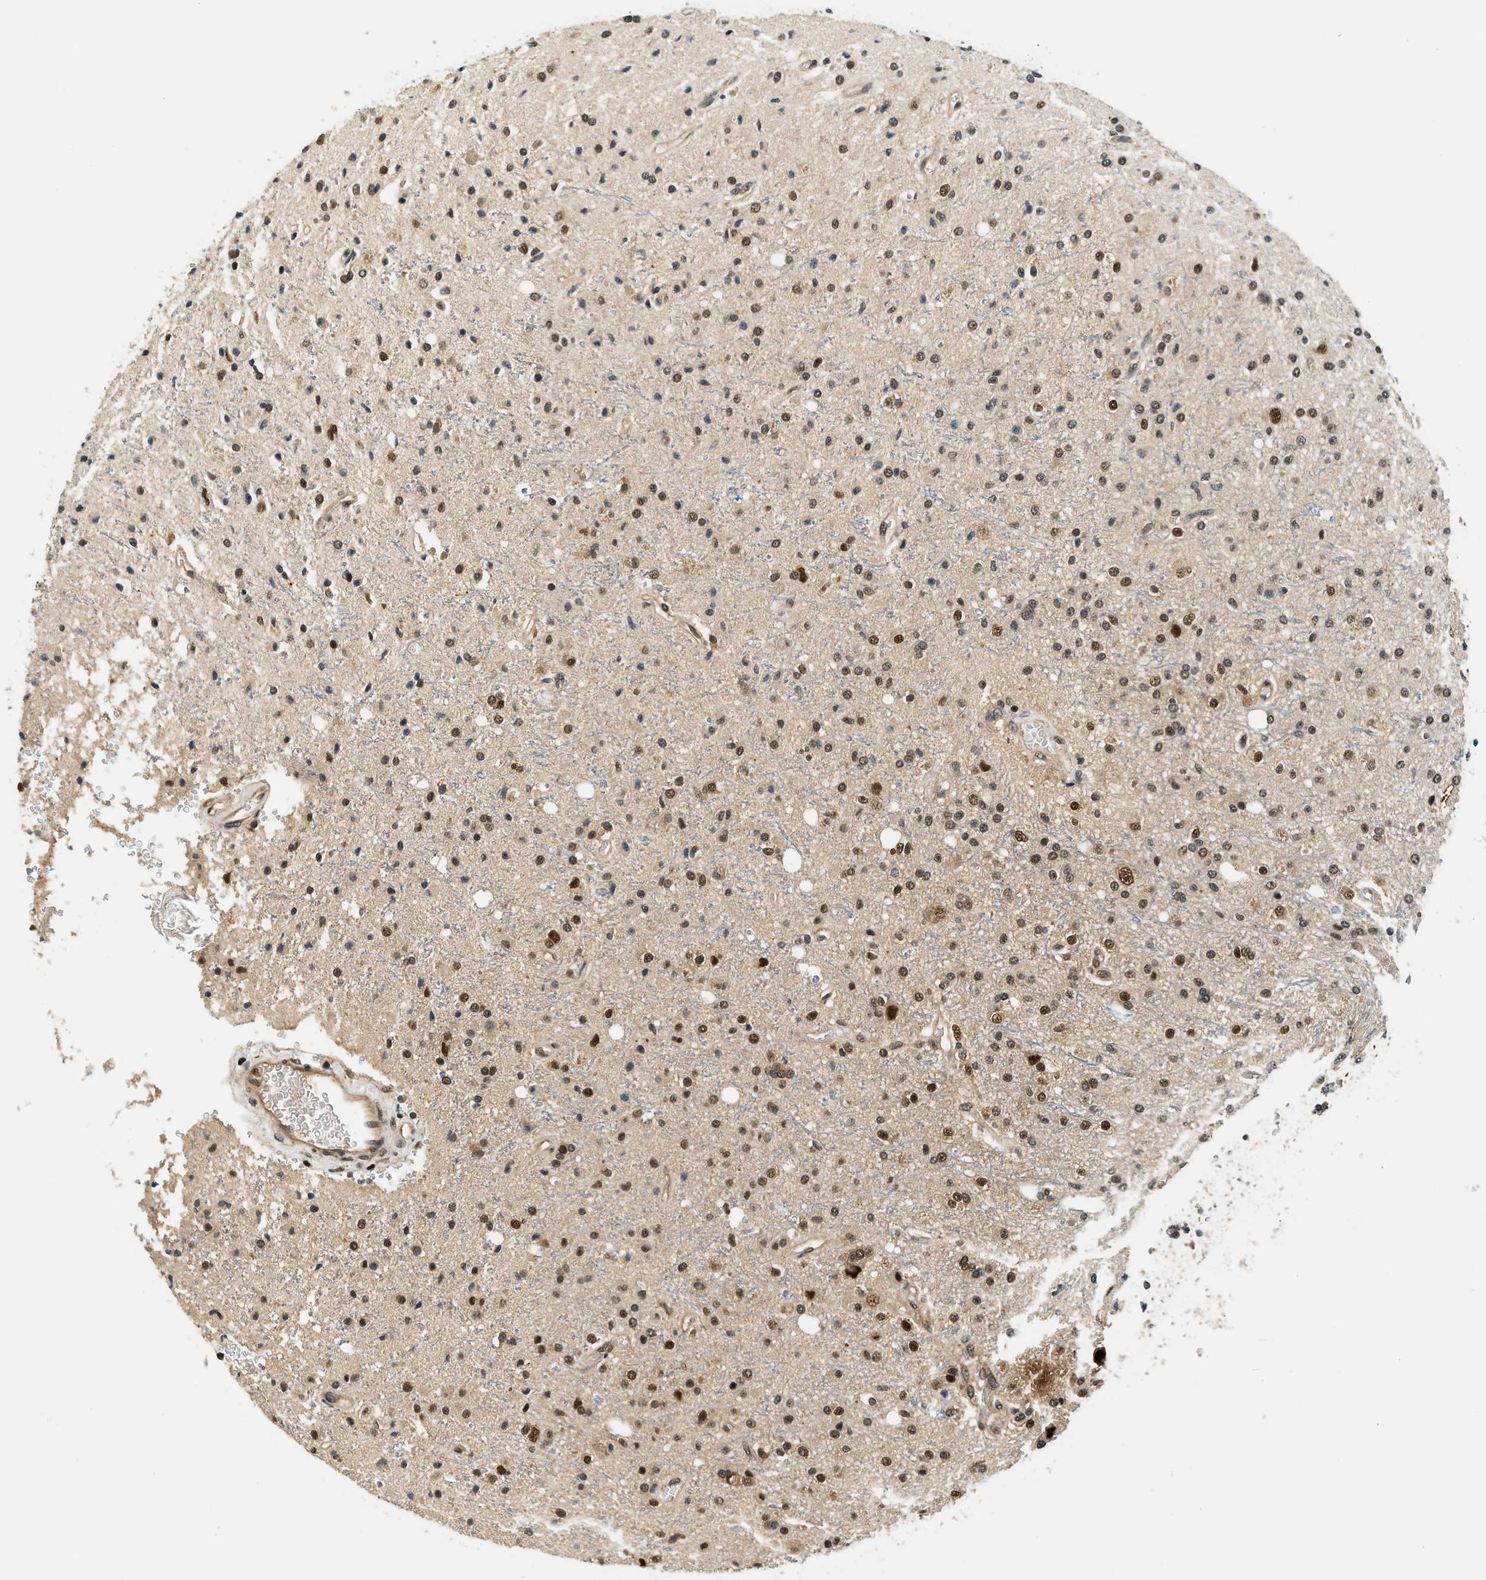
{"staining": {"intensity": "strong", "quantity": "25%-75%", "location": "nuclear"}, "tissue": "glioma", "cell_type": "Tumor cells", "image_type": "cancer", "snomed": [{"axis": "morphology", "description": "Glioma, malignant, High grade"}, {"axis": "topography", "description": "Brain"}], "caption": "Glioma stained for a protein demonstrates strong nuclear positivity in tumor cells.", "gene": "PSMD3", "patient": {"sex": "male", "age": 47}}